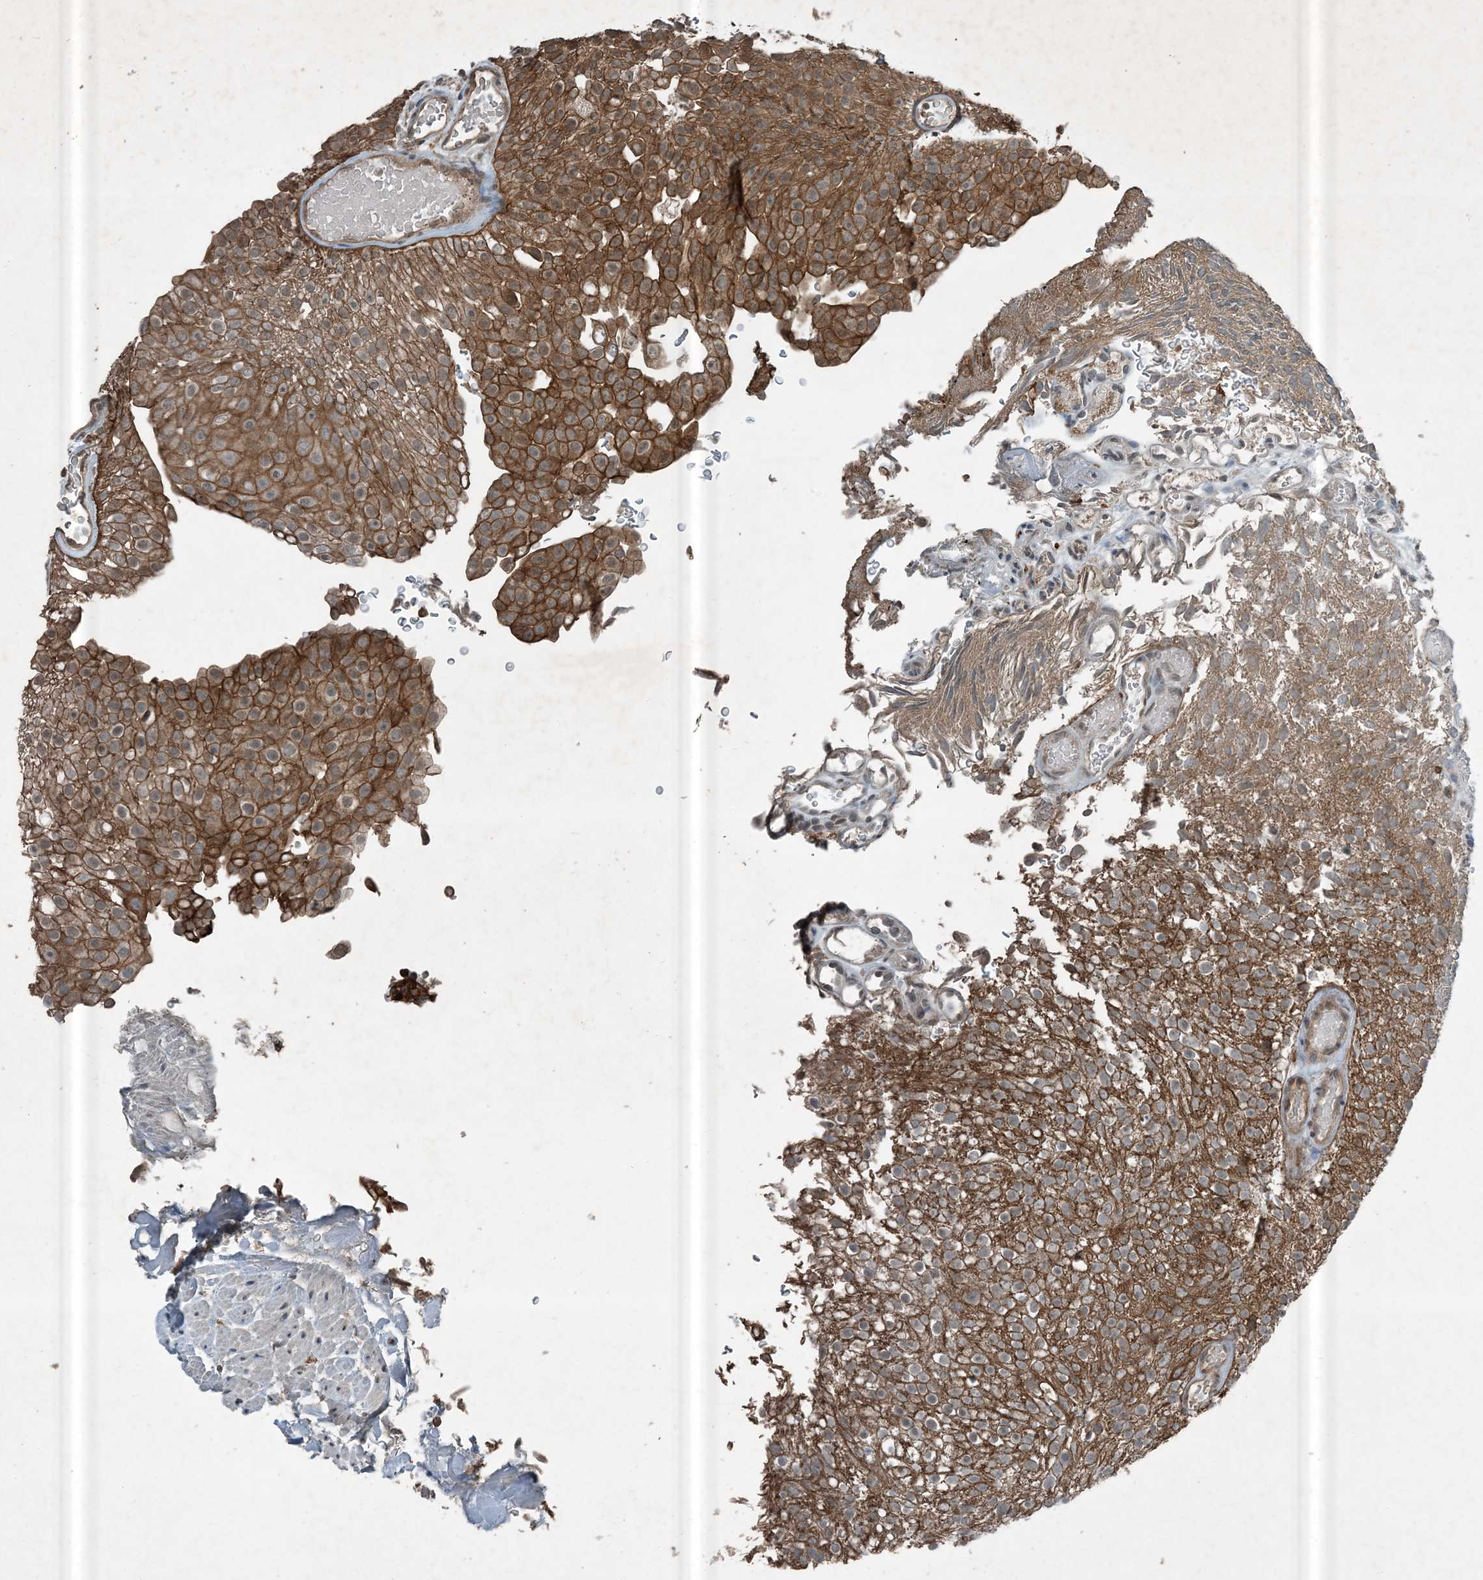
{"staining": {"intensity": "moderate", "quantity": ">75%", "location": "cytoplasmic/membranous"}, "tissue": "urothelial cancer", "cell_type": "Tumor cells", "image_type": "cancer", "snomed": [{"axis": "morphology", "description": "Urothelial carcinoma, Low grade"}, {"axis": "topography", "description": "Urinary bladder"}], "caption": "Moderate cytoplasmic/membranous protein staining is appreciated in approximately >75% of tumor cells in low-grade urothelial carcinoma. (IHC, brightfield microscopy, high magnification).", "gene": "MDN1", "patient": {"sex": "male", "age": 78}}